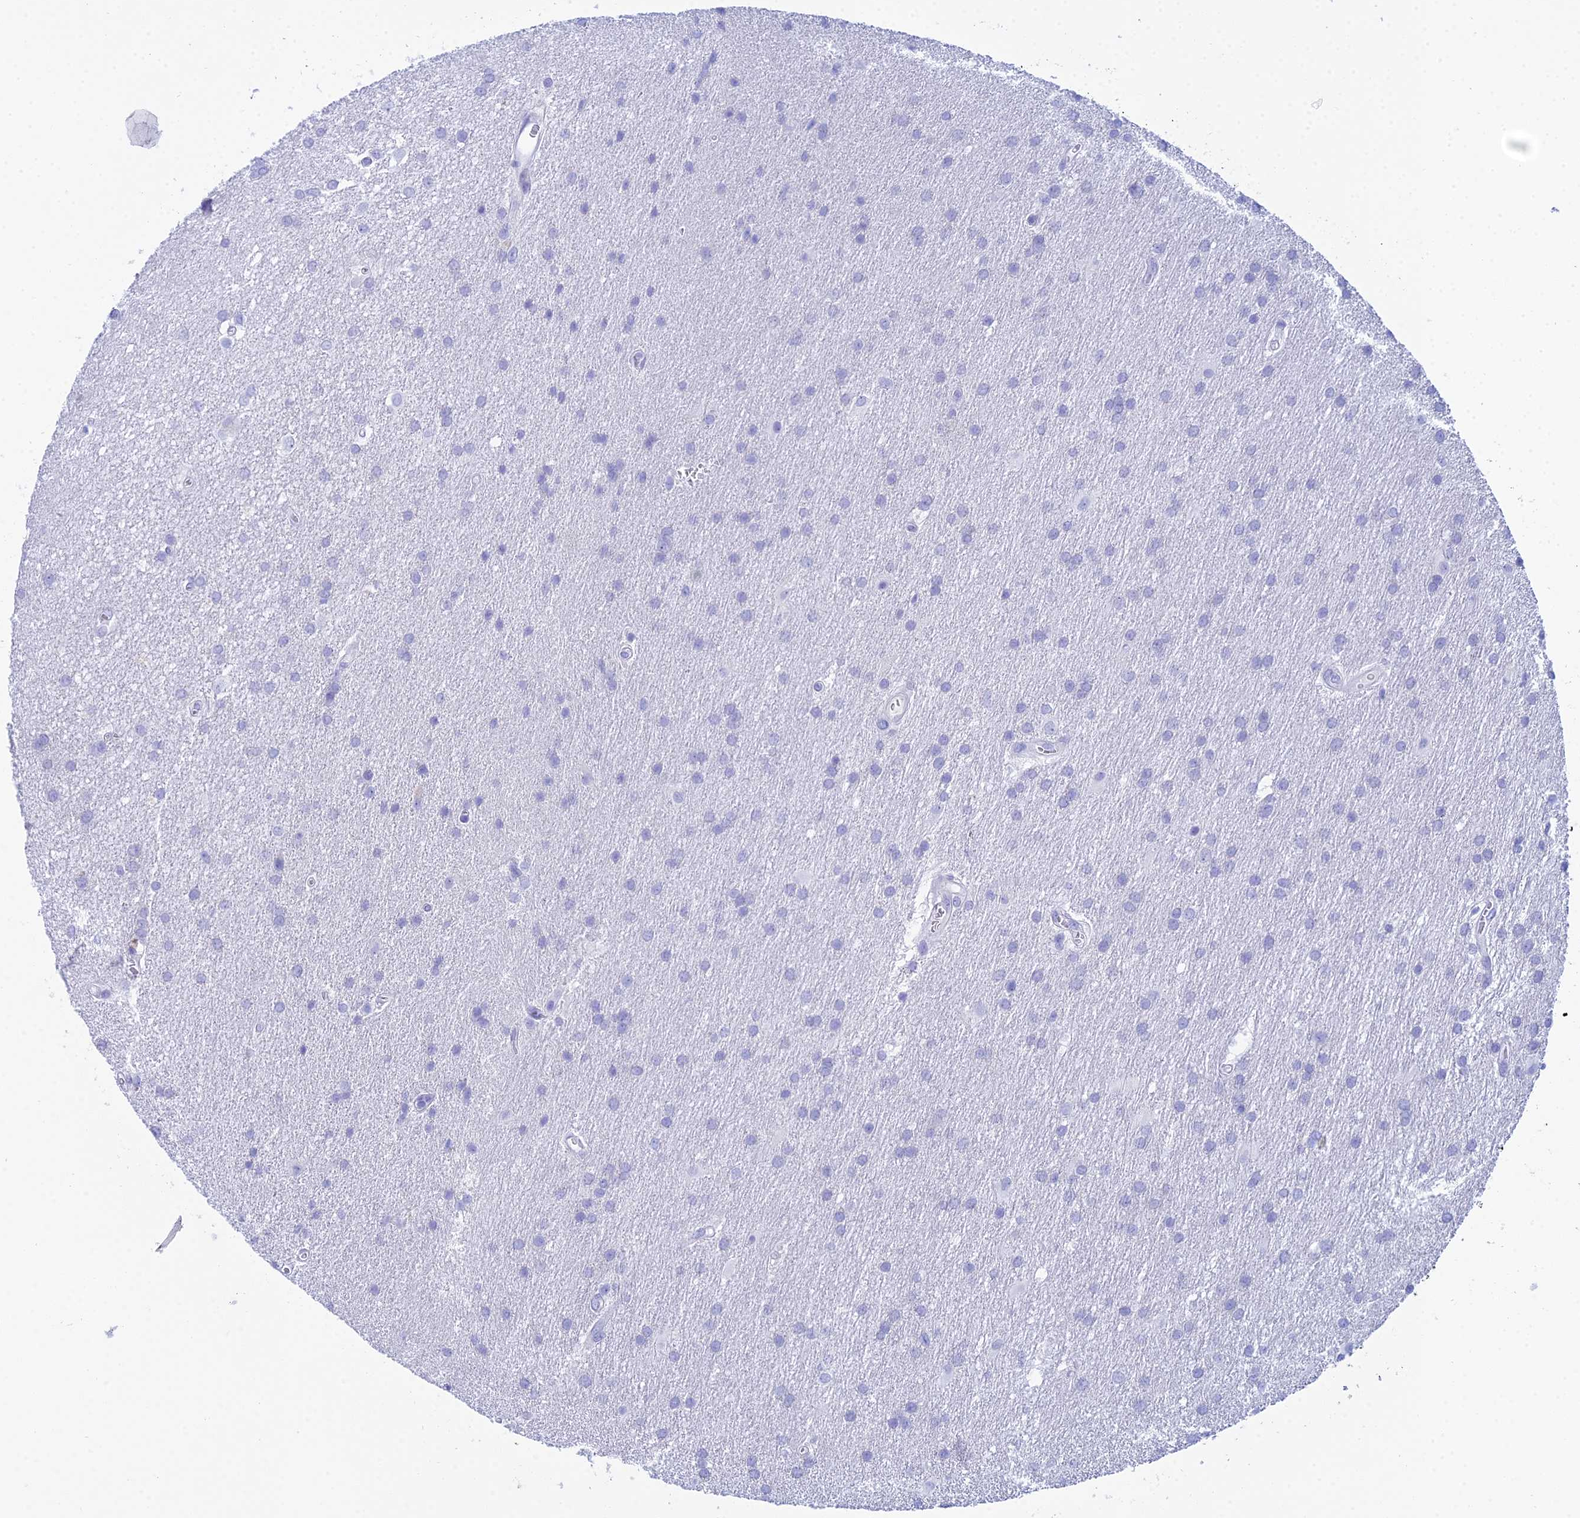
{"staining": {"intensity": "negative", "quantity": "none", "location": "none"}, "tissue": "glioma", "cell_type": "Tumor cells", "image_type": "cancer", "snomed": [{"axis": "morphology", "description": "Glioma, malignant, Low grade"}, {"axis": "topography", "description": "Brain"}], "caption": "Tumor cells show no significant protein positivity in malignant low-grade glioma. The staining was performed using DAB to visualize the protein expression in brown, while the nuclei were stained in blue with hematoxylin (Magnification: 20x).", "gene": "REG1A", "patient": {"sex": "male", "age": 66}}